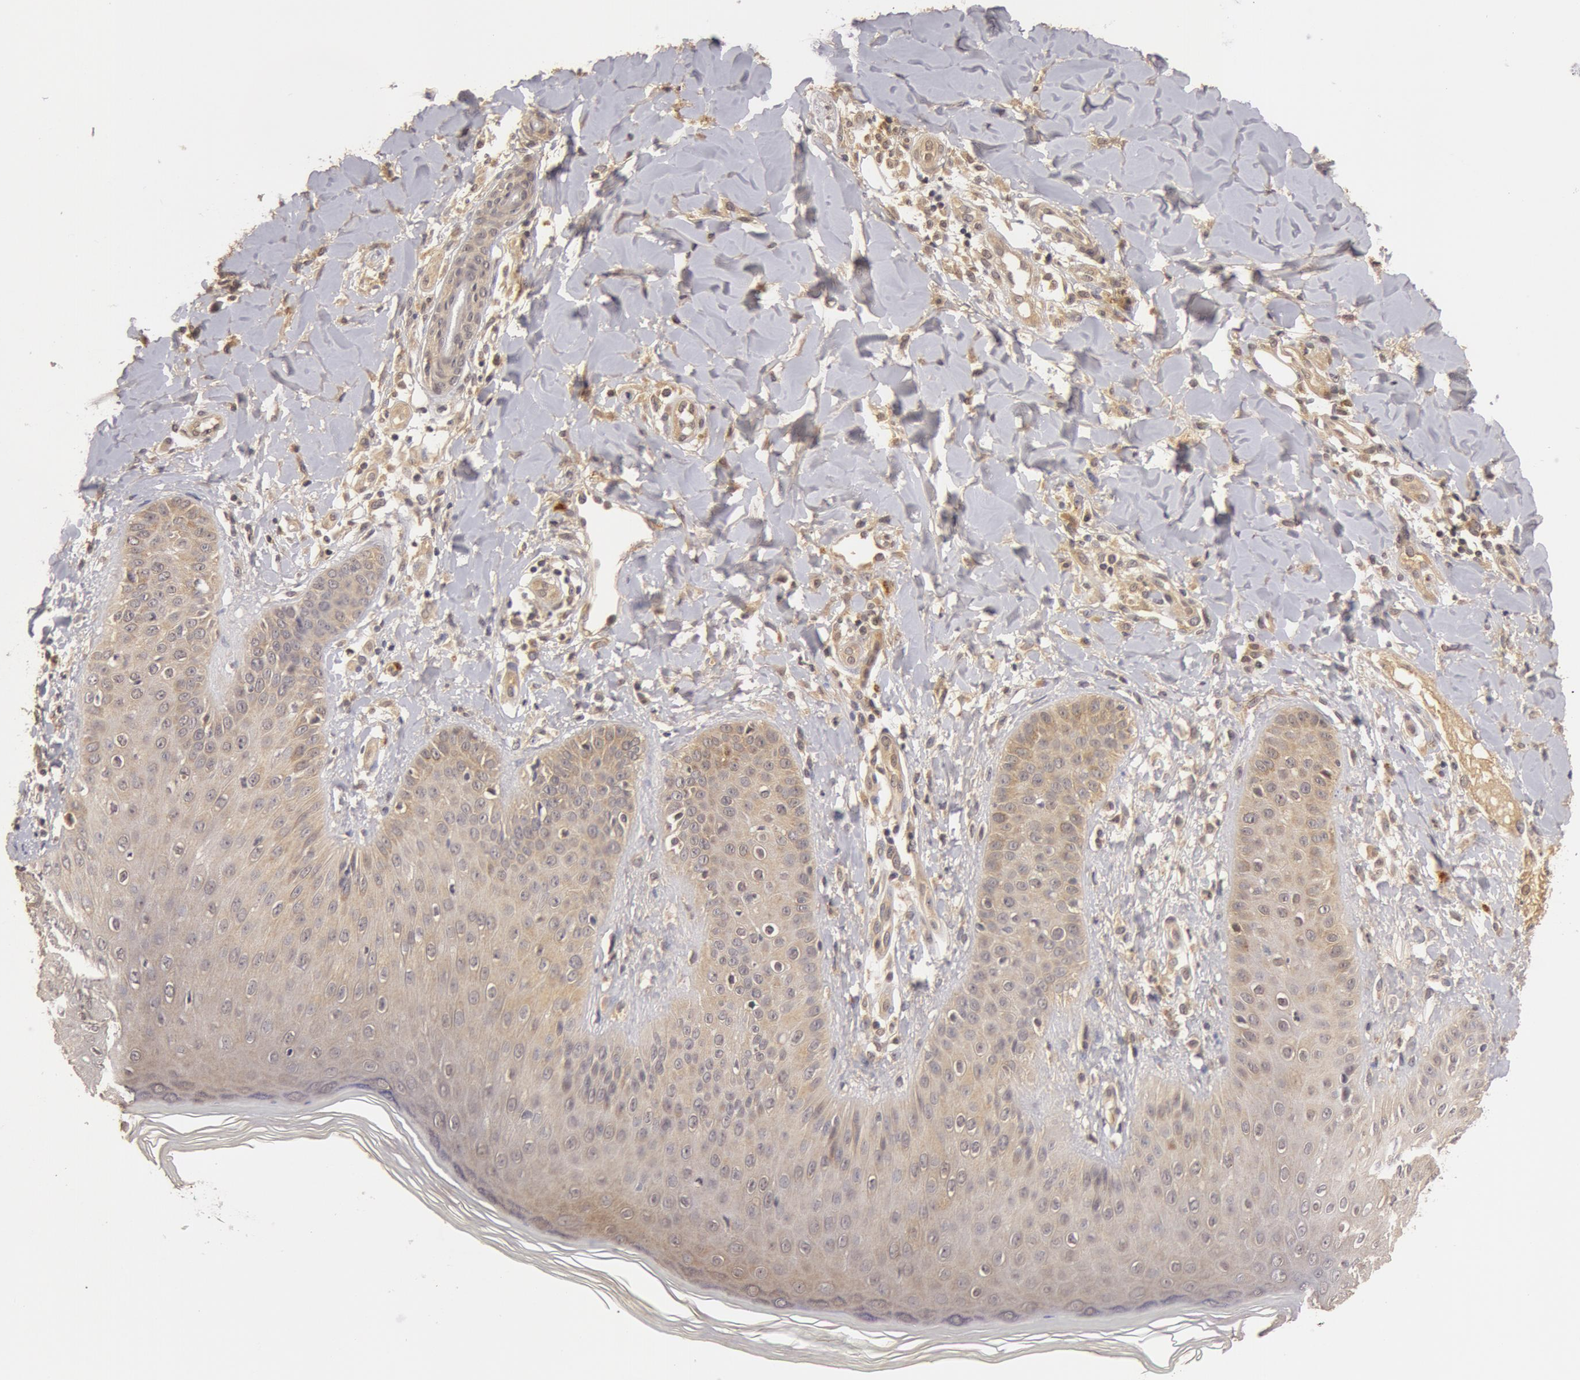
{"staining": {"intensity": "moderate", "quantity": ">75%", "location": "cytoplasmic/membranous"}, "tissue": "skin", "cell_type": "Epidermal cells", "image_type": "normal", "snomed": [{"axis": "morphology", "description": "Normal tissue, NOS"}, {"axis": "morphology", "description": "Inflammation, NOS"}, {"axis": "topography", "description": "Soft tissue"}, {"axis": "topography", "description": "Anal"}], "caption": "A brown stain shows moderate cytoplasmic/membranous expression of a protein in epidermal cells of benign human skin. (brown staining indicates protein expression, while blue staining denotes nuclei).", "gene": "BCHE", "patient": {"sex": "female", "age": 15}}